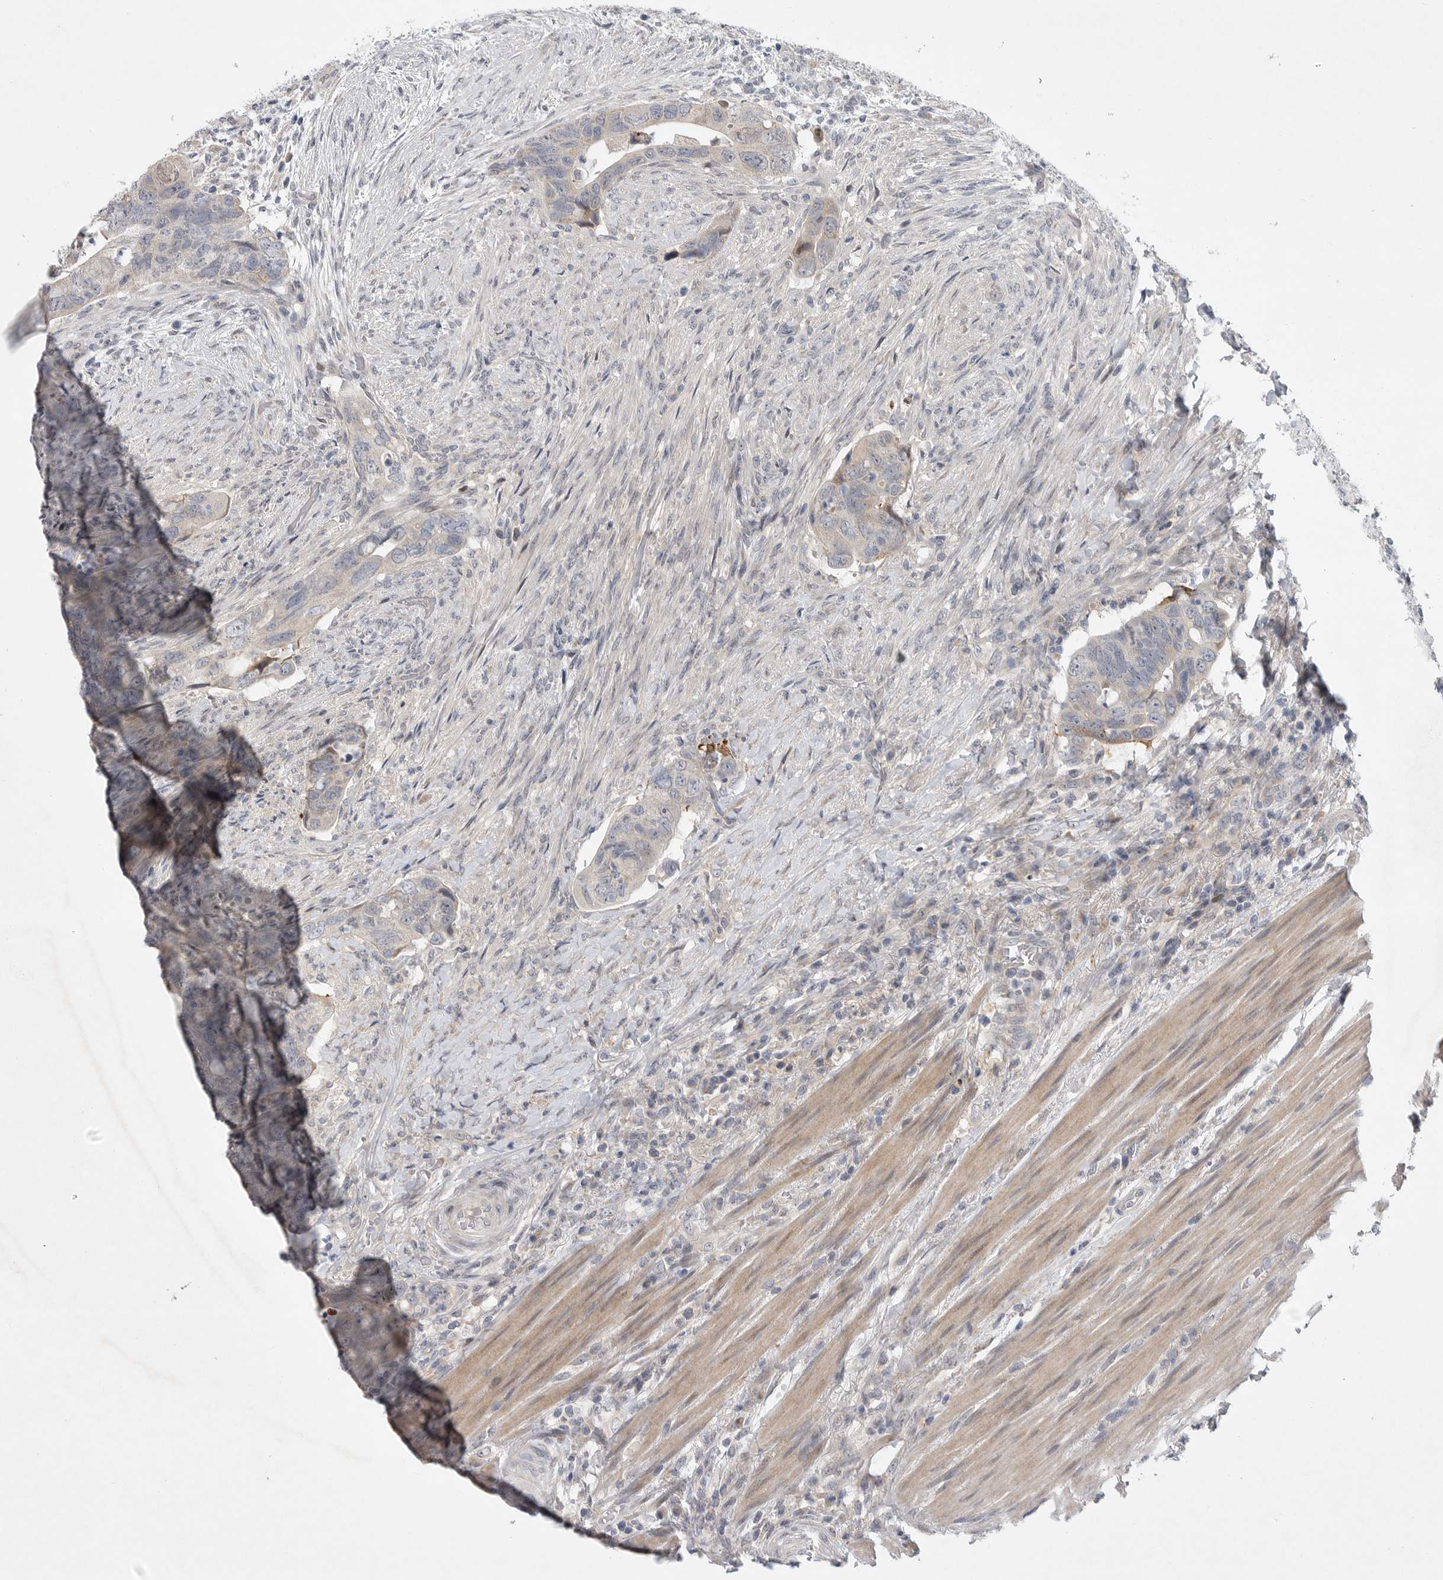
{"staining": {"intensity": "negative", "quantity": "none", "location": "none"}, "tissue": "colorectal cancer", "cell_type": "Tumor cells", "image_type": "cancer", "snomed": [{"axis": "morphology", "description": "Adenocarcinoma, NOS"}, {"axis": "topography", "description": "Rectum"}], "caption": "The photomicrograph displays no staining of tumor cells in adenocarcinoma (colorectal).", "gene": "FBXO43", "patient": {"sex": "male", "age": 63}}